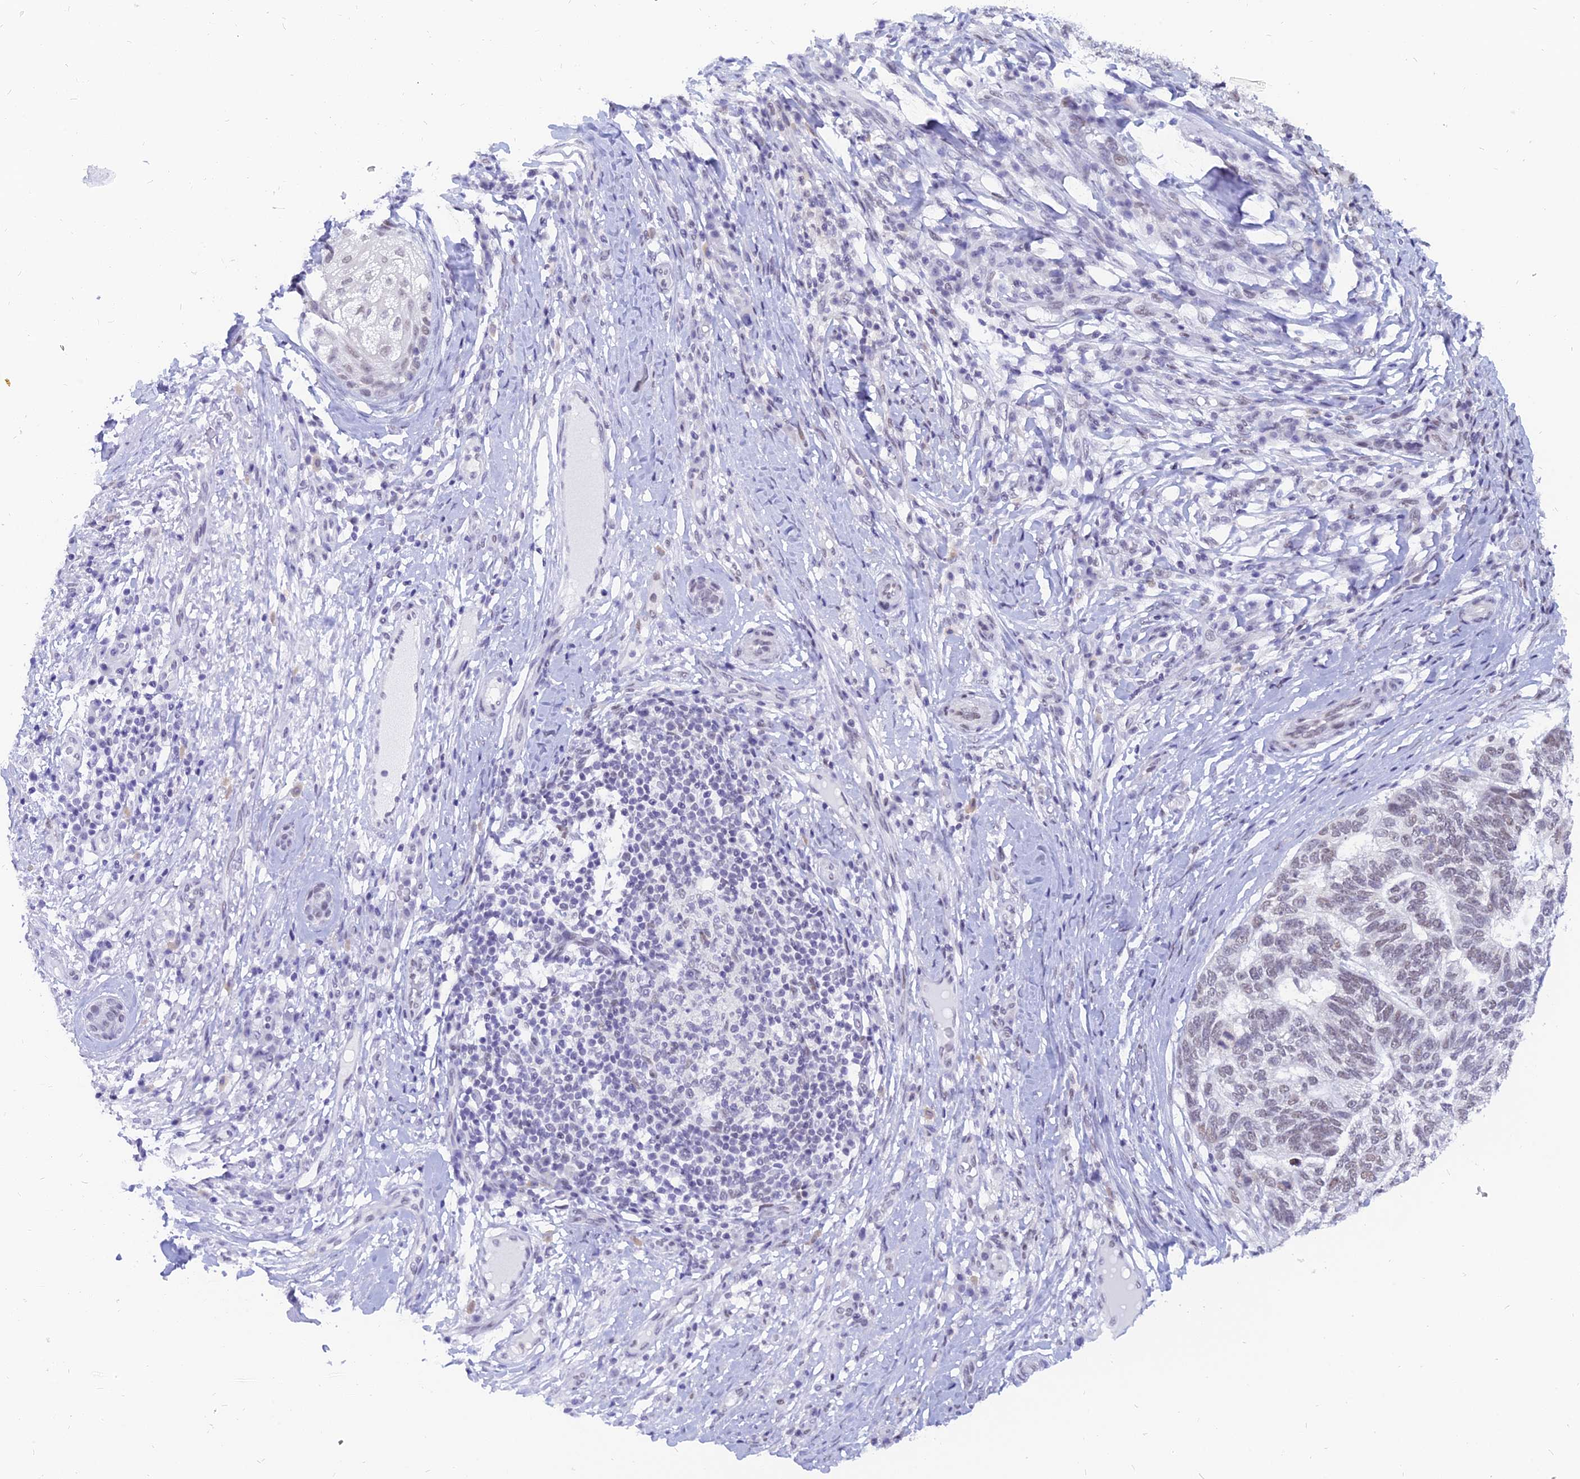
{"staining": {"intensity": "weak", "quantity": "<25%", "location": "nuclear"}, "tissue": "skin cancer", "cell_type": "Tumor cells", "image_type": "cancer", "snomed": [{"axis": "morphology", "description": "Basal cell carcinoma"}, {"axis": "topography", "description": "Skin"}], "caption": "DAB immunohistochemical staining of skin cancer (basal cell carcinoma) demonstrates no significant expression in tumor cells.", "gene": "DPY30", "patient": {"sex": "female", "age": 65}}